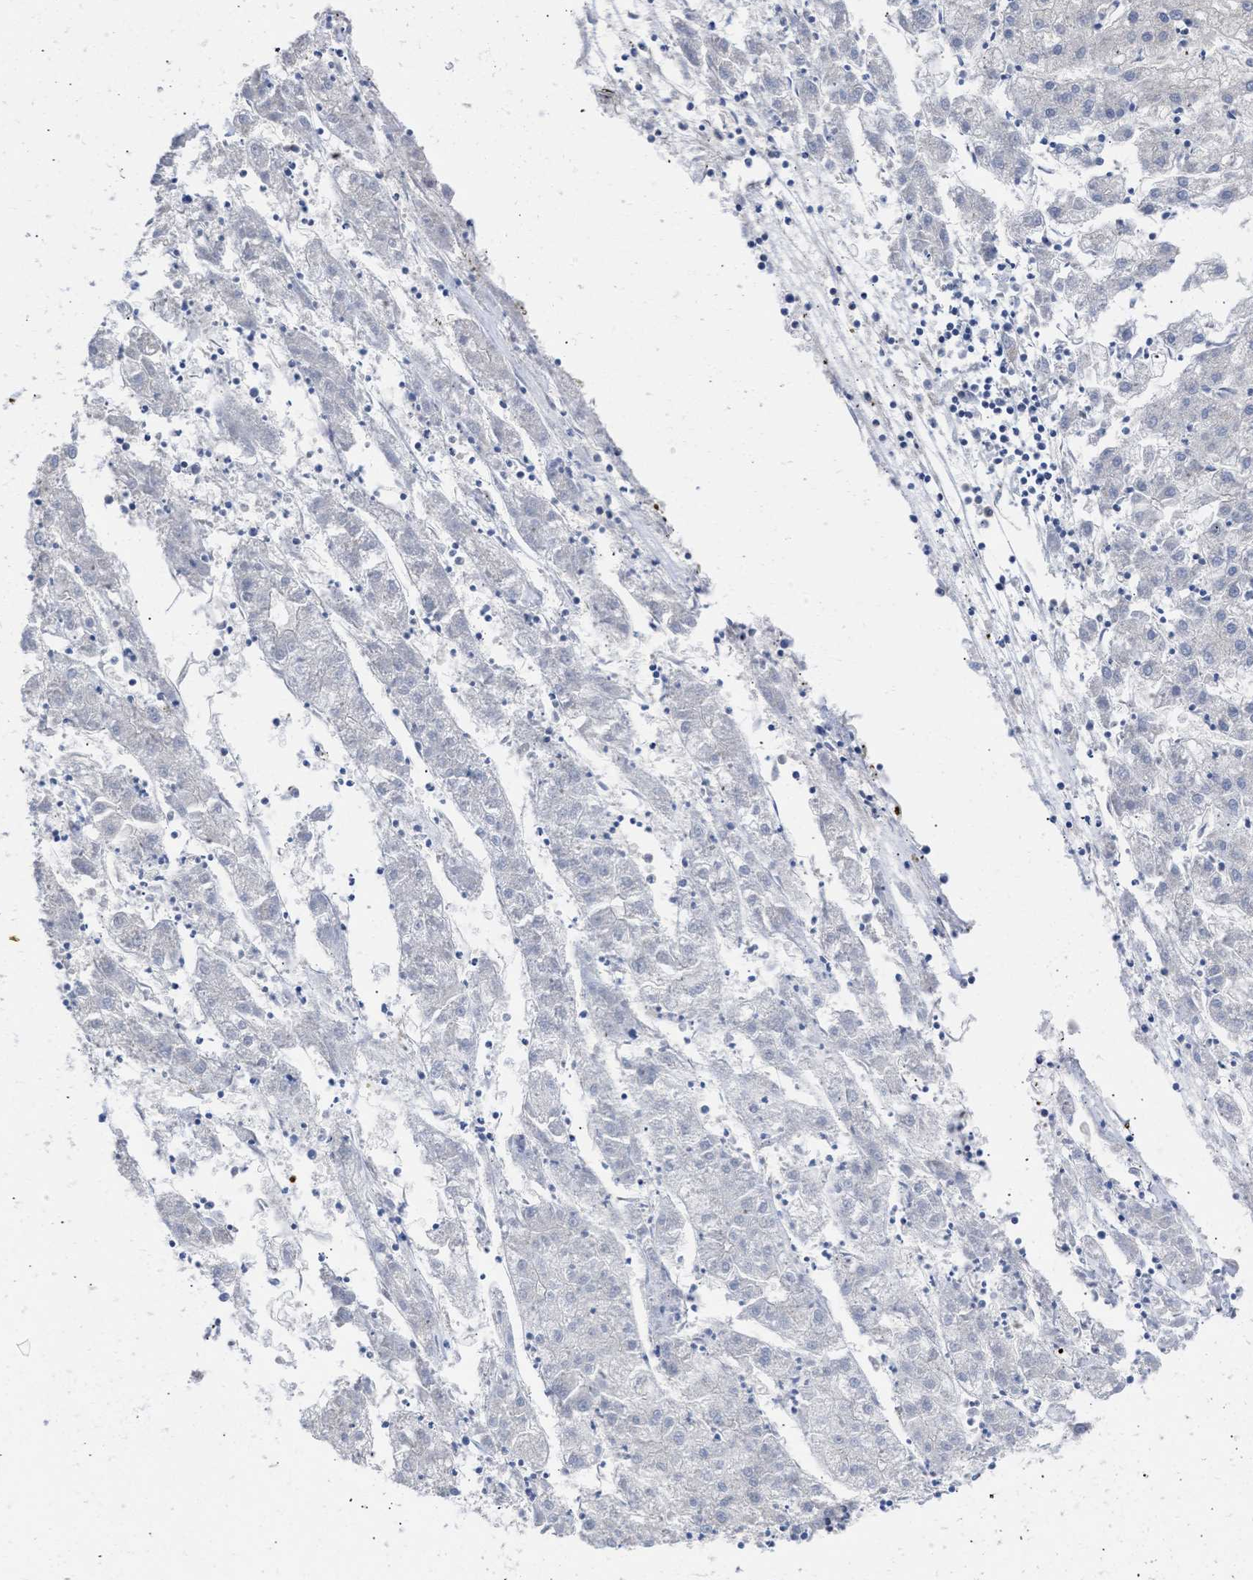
{"staining": {"intensity": "negative", "quantity": "none", "location": "none"}, "tissue": "liver cancer", "cell_type": "Tumor cells", "image_type": "cancer", "snomed": [{"axis": "morphology", "description": "Carcinoma, Hepatocellular, NOS"}, {"axis": "topography", "description": "Liver"}], "caption": "Tumor cells are negative for protein expression in human liver cancer. (Brightfield microscopy of DAB (3,3'-diaminobenzidine) IHC at high magnification).", "gene": "MAP2K3", "patient": {"sex": "male", "age": 72}}